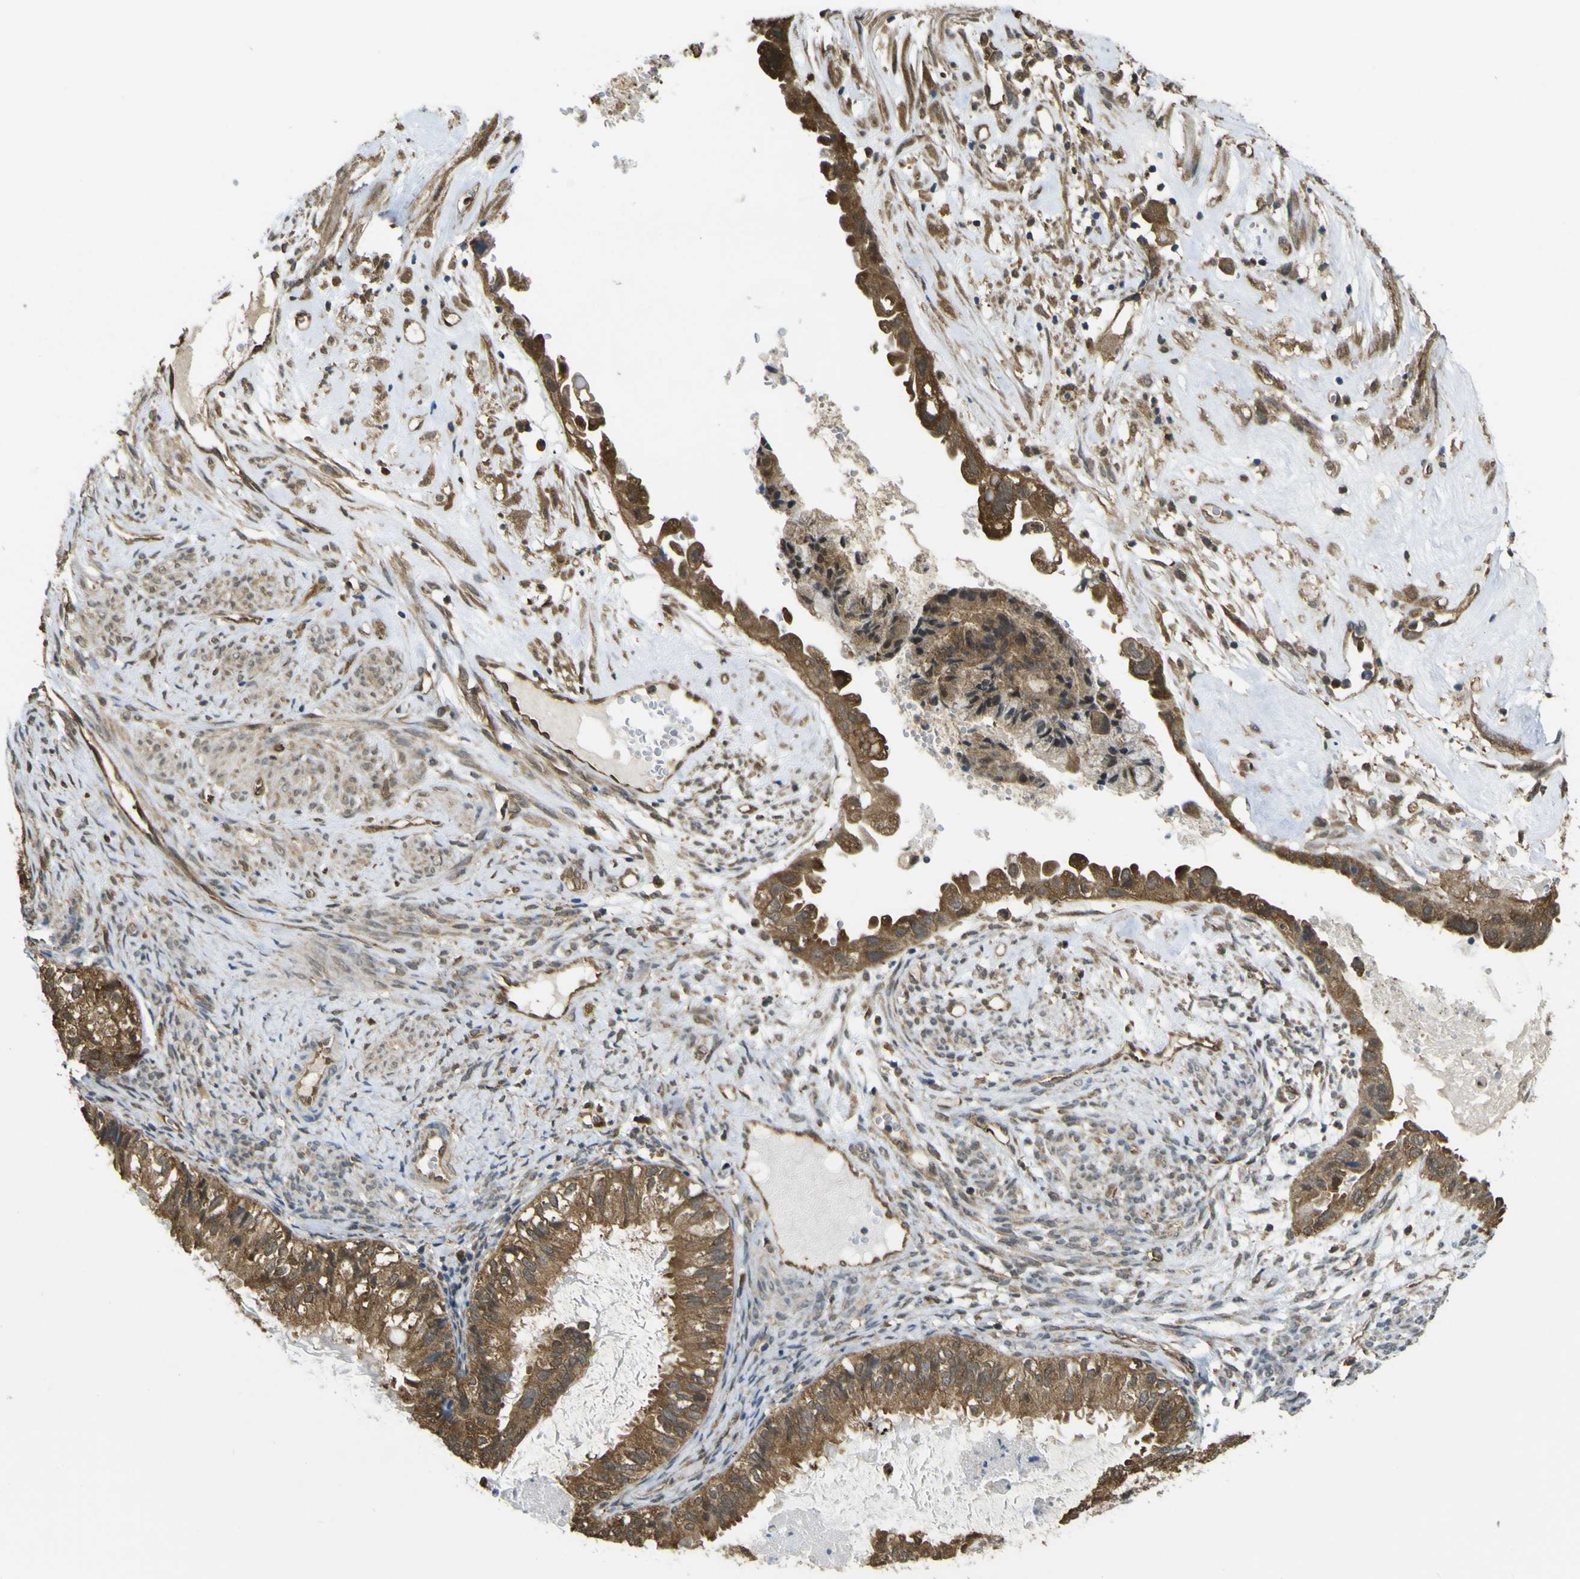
{"staining": {"intensity": "moderate", "quantity": ">75%", "location": "cytoplasmic/membranous"}, "tissue": "cervical cancer", "cell_type": "Tumor cells", "image_type": "cancer", "snomed": [{"axis": "morphology", "description": "Normal tissue, NOS"}, {"axis": "morphology", "description": "Adenocarcinoma, NOS"}, {"axis": "topography", "description": "Cervix"}, {"axis": "topography", "description": "Endometrium"}], "caption": "IHC histopathology image of cervical adenocarcinoma stained for a protein (brown), which exhibits medium levels of moderate cytoplasmic/membranous positivity in approximately >75% of tumor cells.", "gene": "YWHAG", "patient": {"sex": "female", "age": 86}}